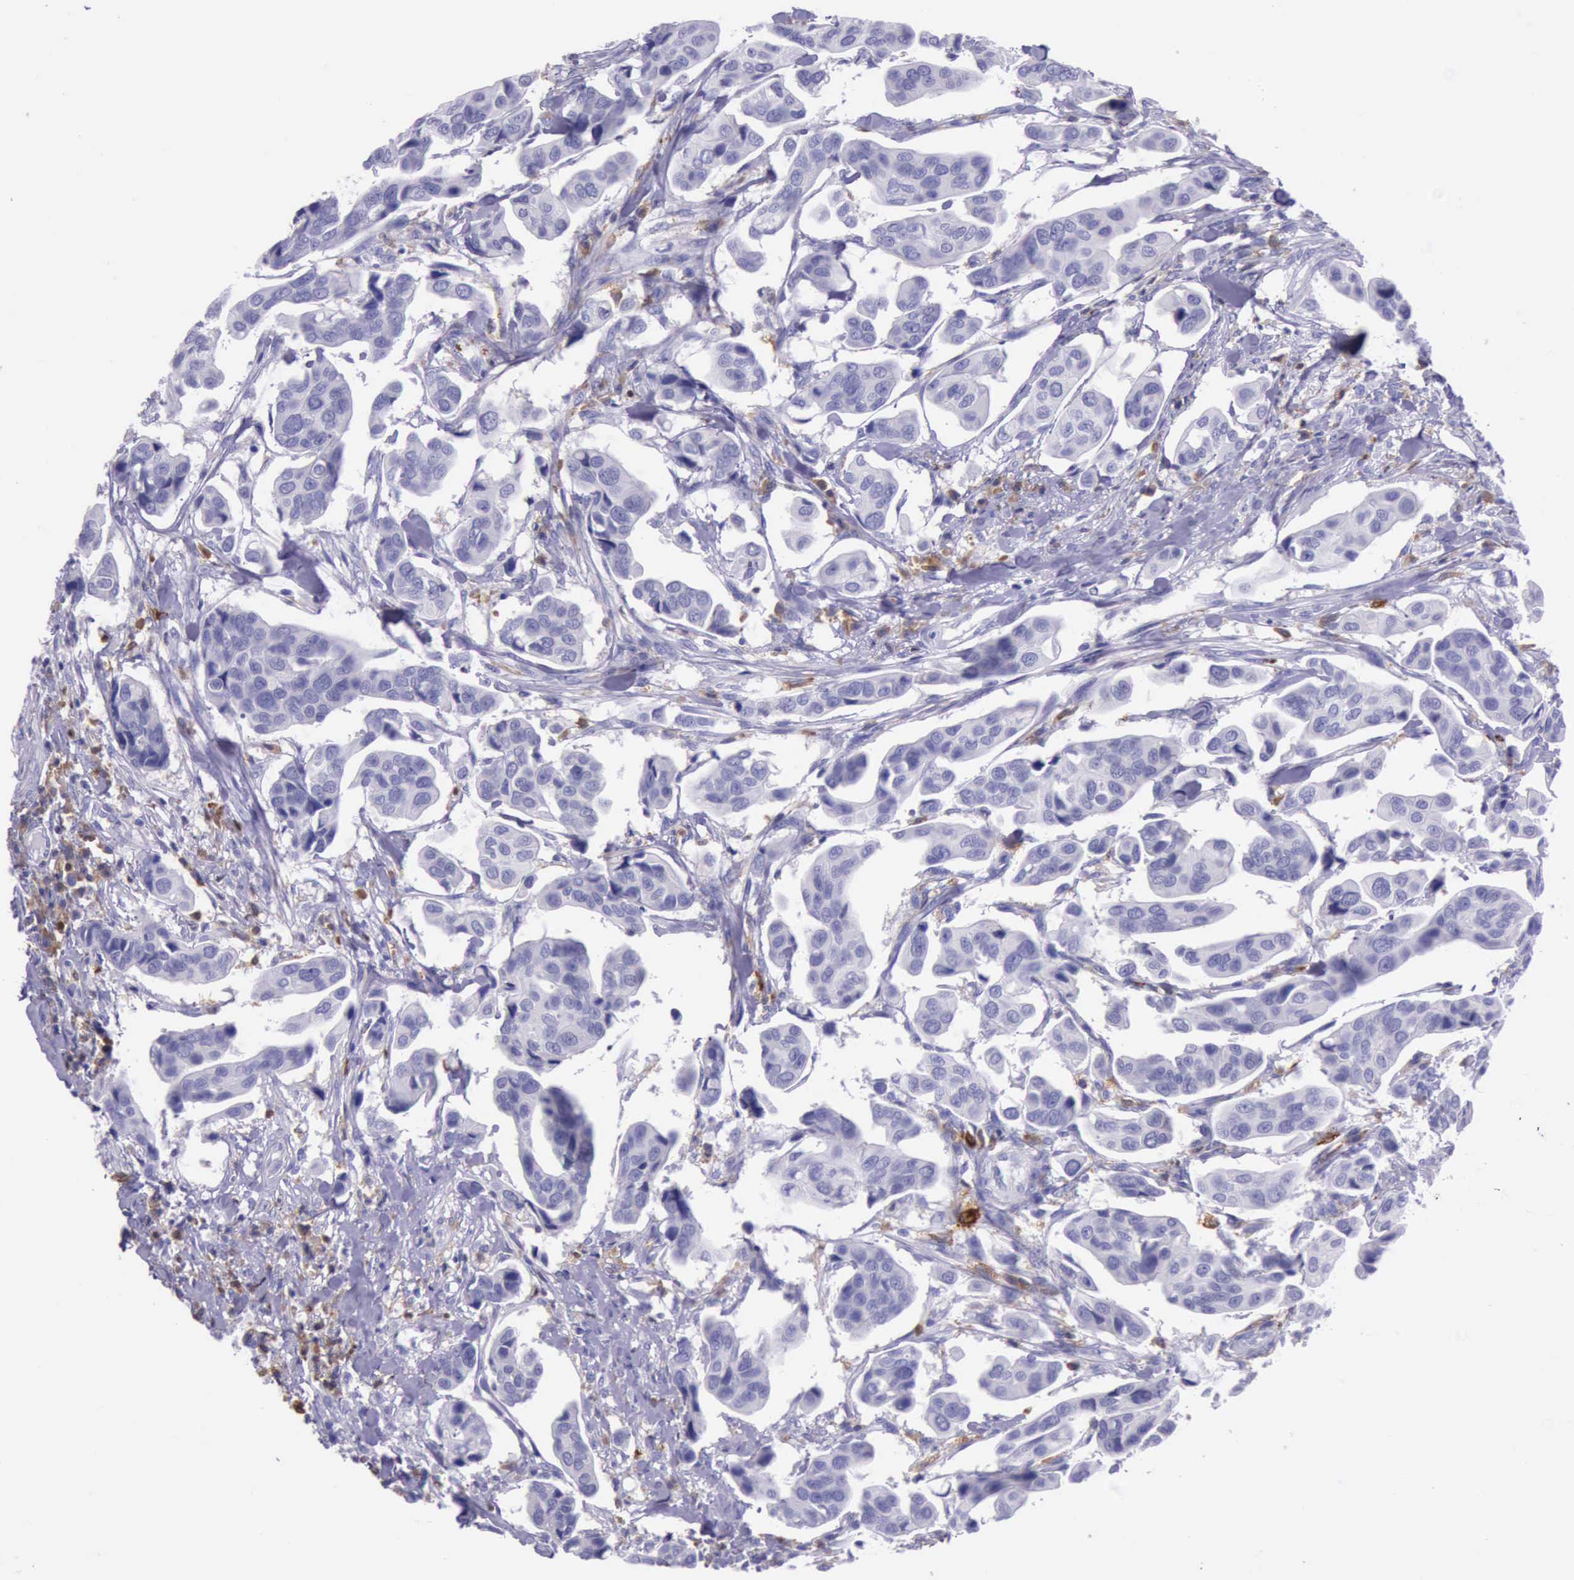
{"staining": {"intensity": "negative", "quantity": "none", "location": "none"}, "tissue": "urothelial cancer", "cell_type": "Tumor cells", "image_type": "cancer", "snomed": [{"axis": "morphology", "description": "Adenocarcinoma, NOS"}, {"axis": "topography", "description": "Urinary bladder"}], "caption": "The immunohistochemistry (IHC) image has no significant expression in tumor cells of adenocarcinoma tissue.", "gene": "BTK", "patient": {"sex": "male", "age": 61}}